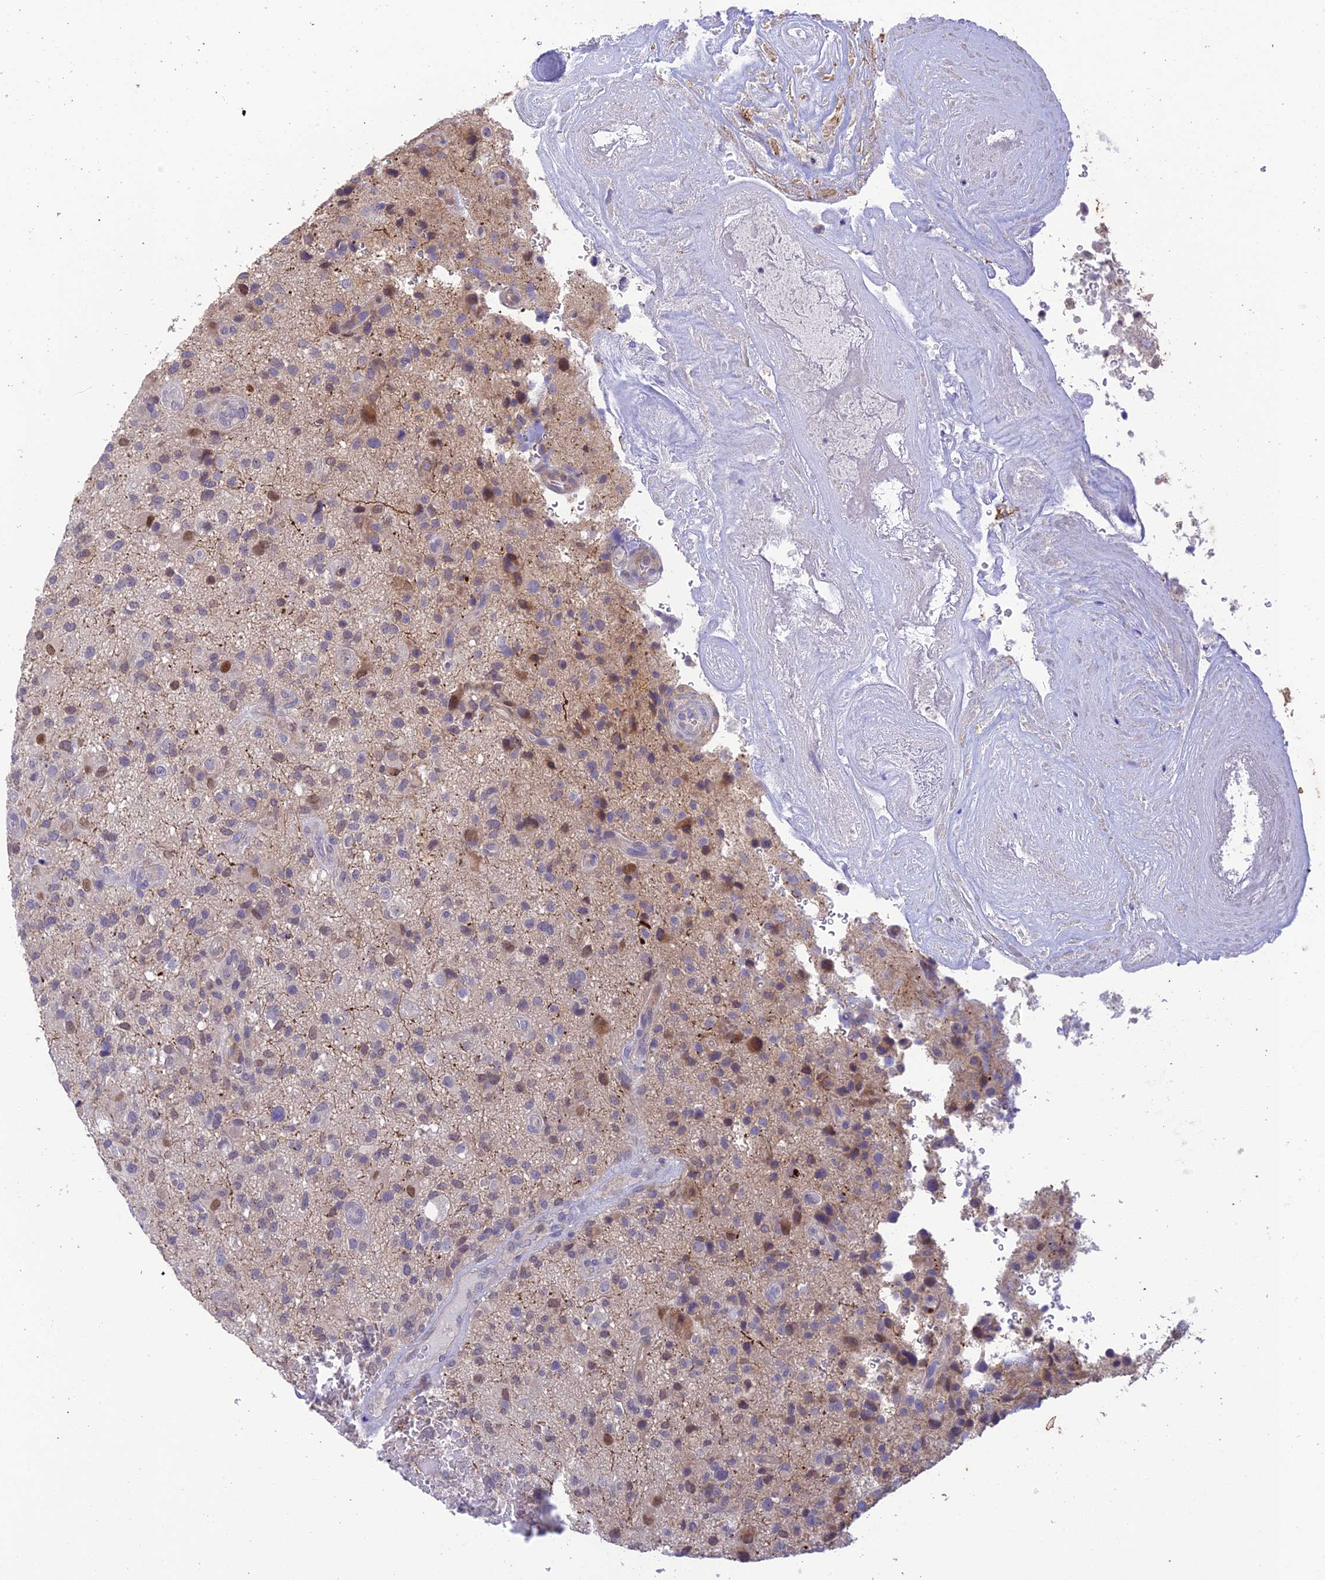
{"staining": {"intensity": "moderate", "quantity": "<25%", "location": "cytoplasmic/membranous,nuclear"}, "tissue": "glioma", "cell_type": "Tumor cells", "image_type": "cancer", "snomed": [{"axis": "morphology", "description": "Glioma, malignant, High grade"}, {"axis": "topography", "description": "Brain"}], "caption": "Tumor cells exhibit low levels of moderate cytoplasmic/membranous and nuclear expression in about <25% of cells in human glioma.", "gene": "BMT2", "patient": {"sex": "male", "age": 47}}